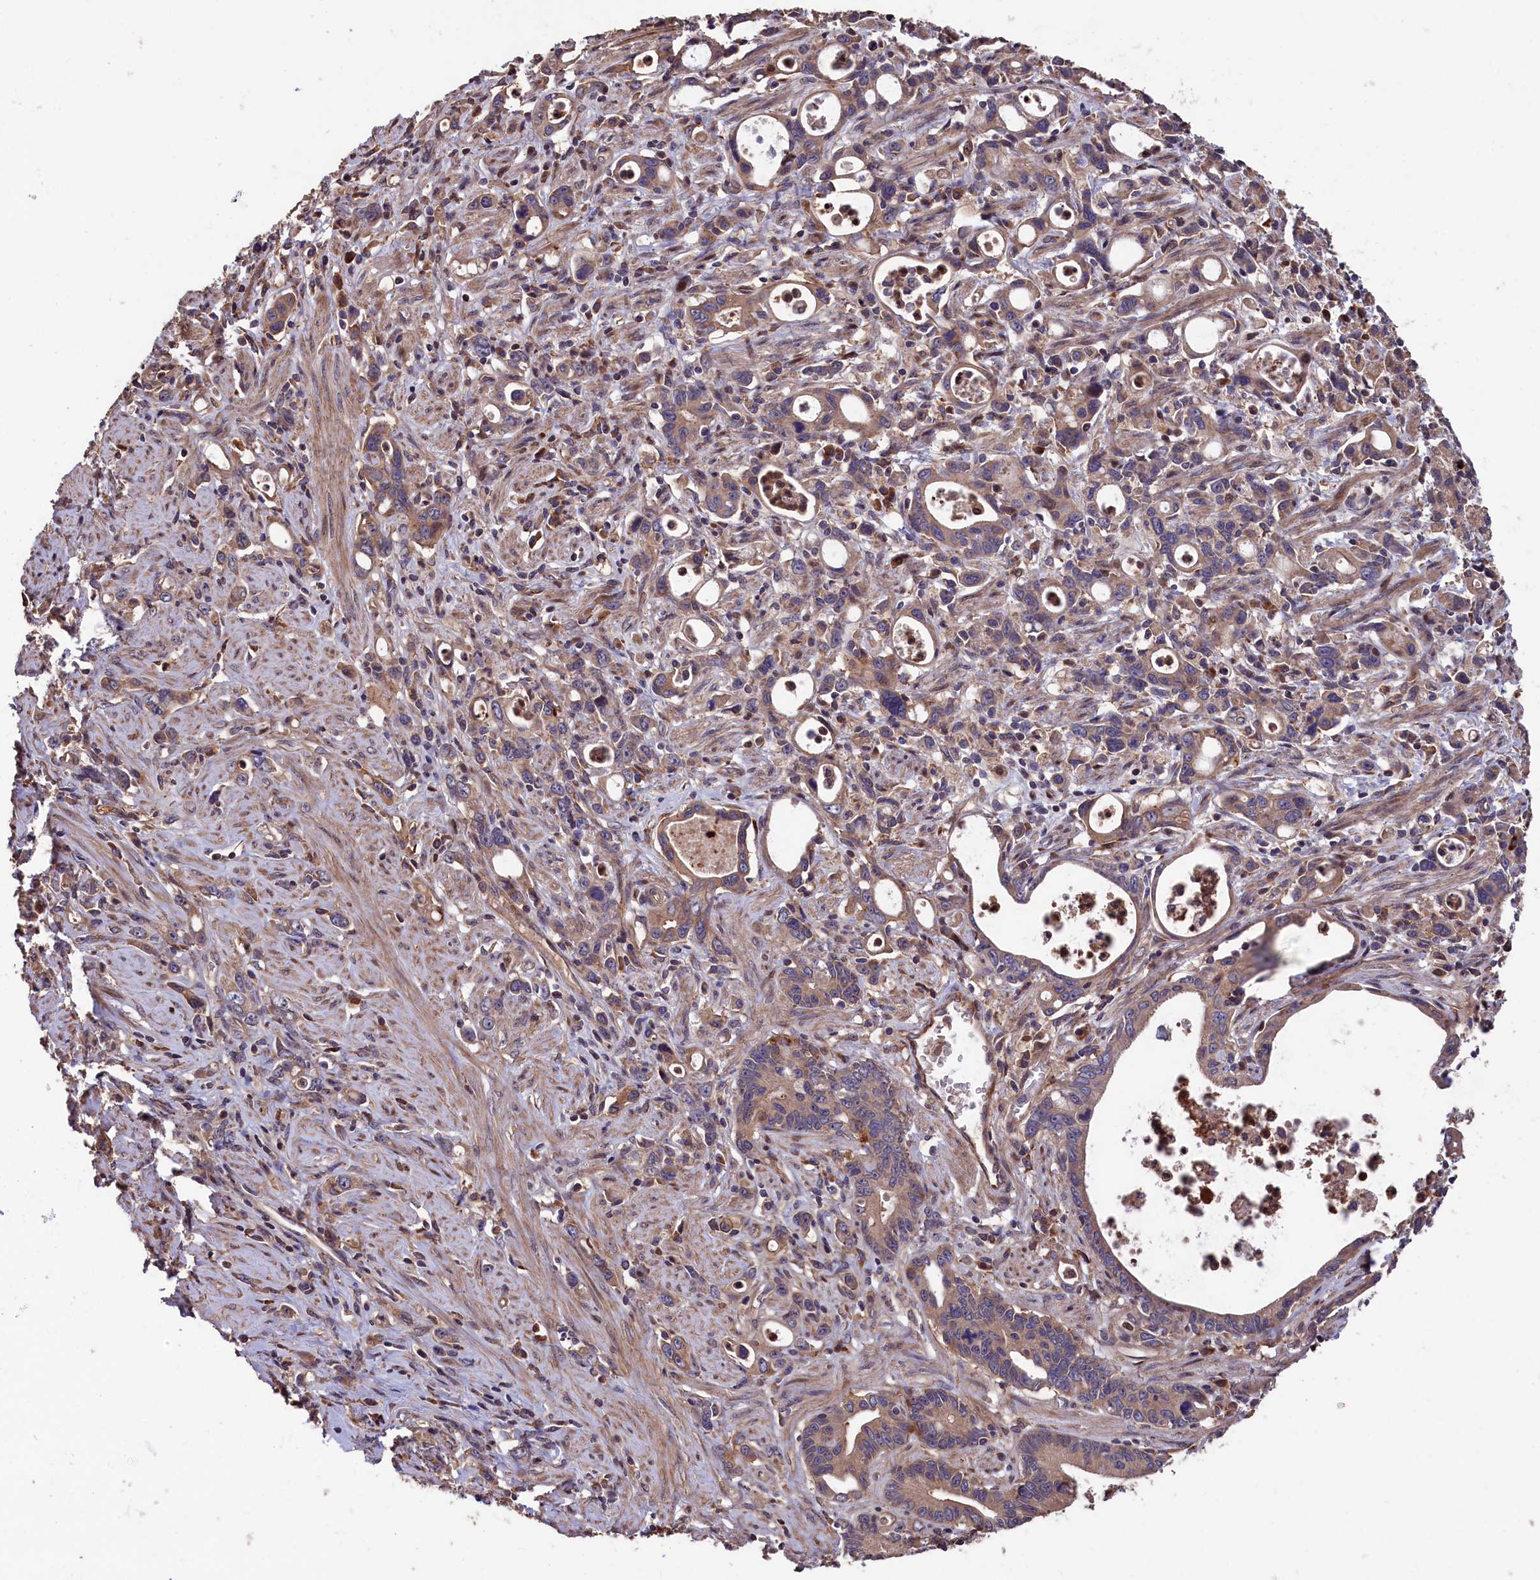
{"staining": {"intensity": "weak", "quantity": ">75%", "location": "cytoplasmic/membranous"}, "tissue": "stomach cancer", "cell_type": "Tumor cells", "image_type": "cancer", "snomed": [{"axis": "morphology", "description": "Adenocarcinoma, NOS"}, {"axis": "topography", "description": "Stomach, lower"}], "caption": "Weak cytoplasmic/membranous expression is identified in about >75% of tumor cells in adenocarcinoma (stomach). (DAB (3,3'-diaminobenzidine) IHC, brown staining for protein, blue staining for nuclei).", "gene": "GREB1L", "patient": {"sex": "female", "age": 43}}